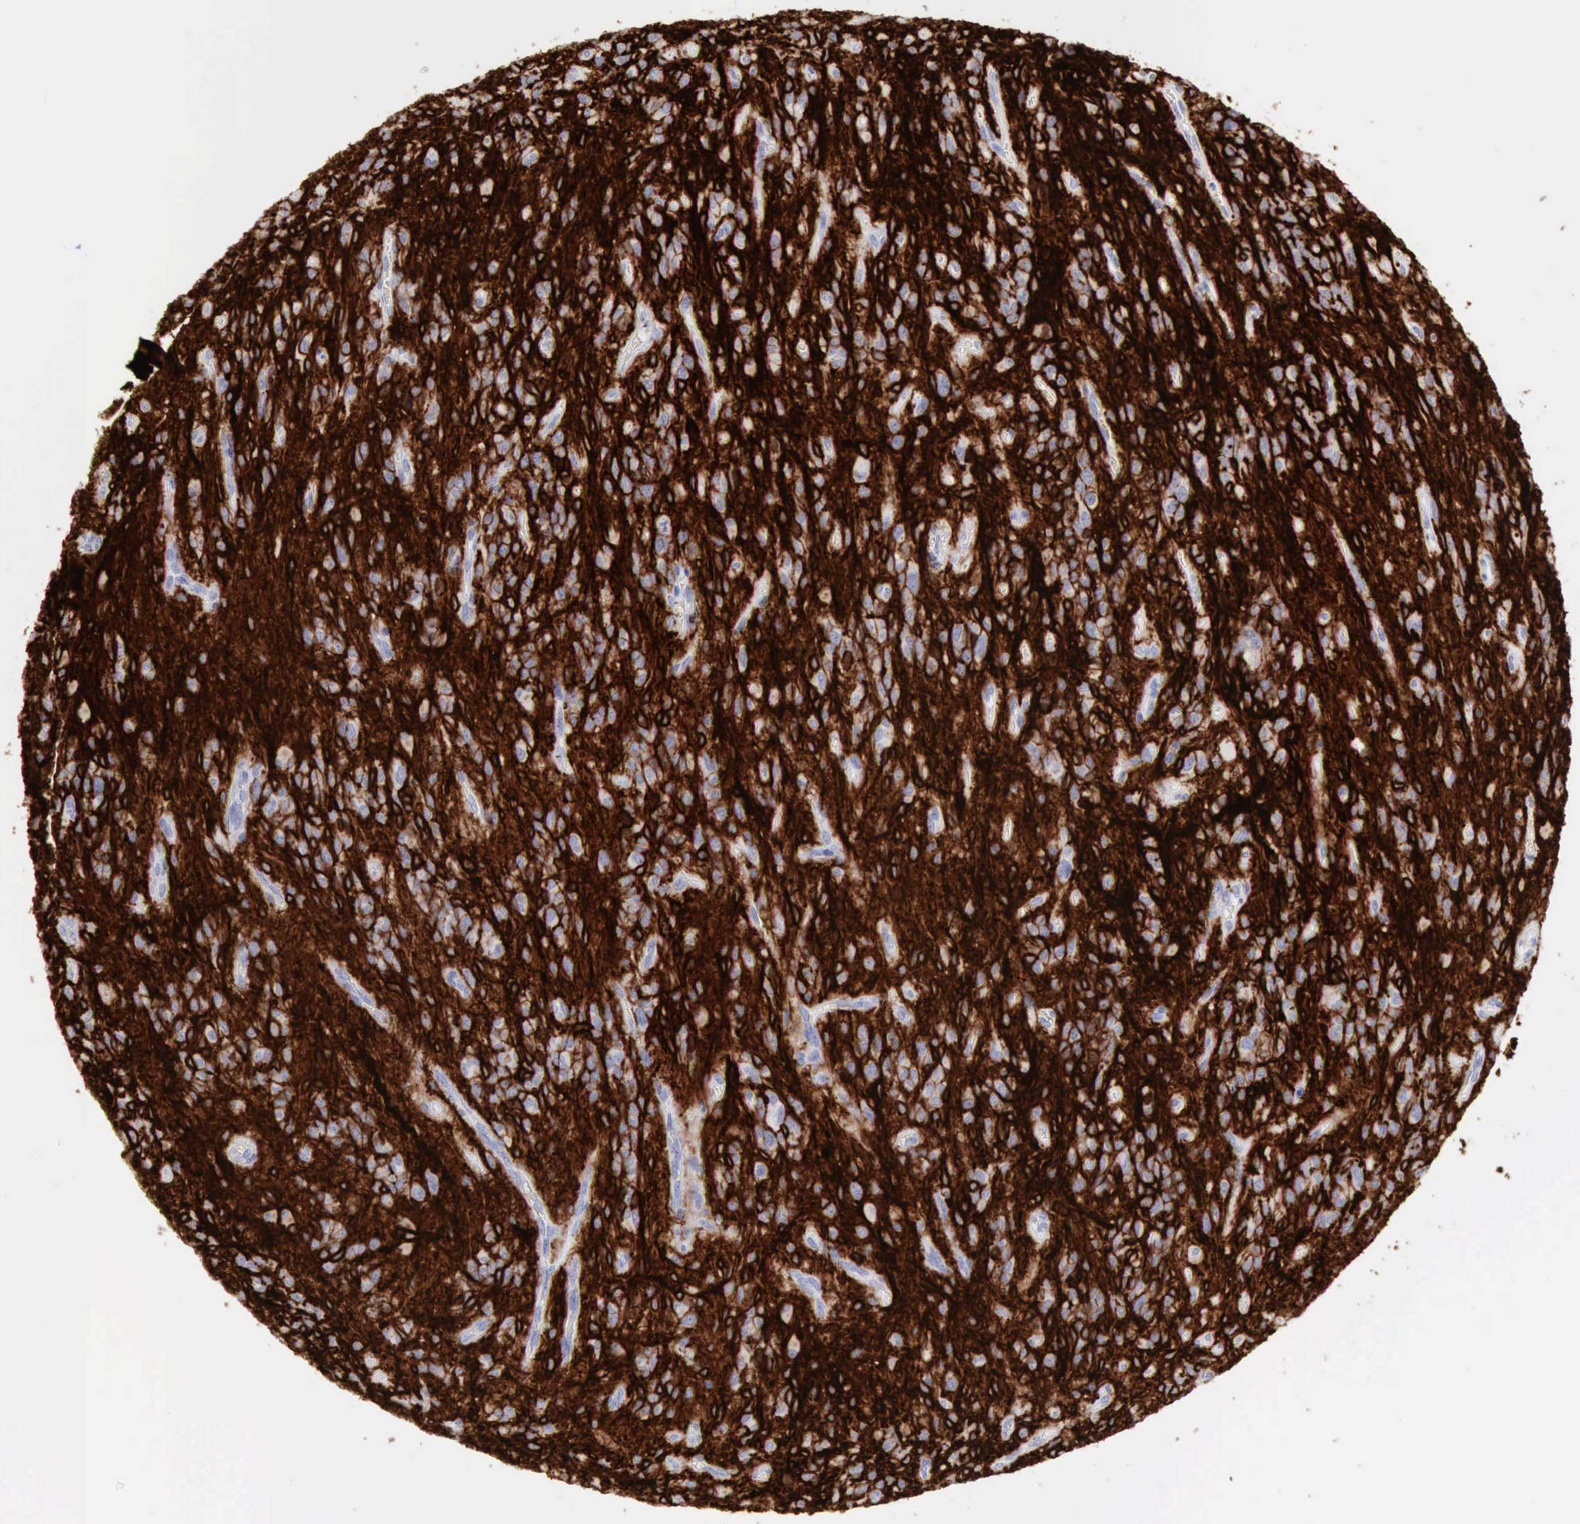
{"staining": {"intensity": "negative", "quantity": "none", "location": "none"}, "tissue": "glioma", "cell_type": "Tumor cells", "image_type": "cancer", "snomed": [{"axis": "morphology", "description": "Glioma, malignant, Low grade"}, {"axis": "topography", "description": "Brain"}], "caption": "IHC image of neoplastic tissue: glioma stained with DAB (3,3'-diaminobenzidine) reveals no significant protein expression in tumor cells.", "gene": "NCAM1", "patient": {"sex": "female", "age": 15}}